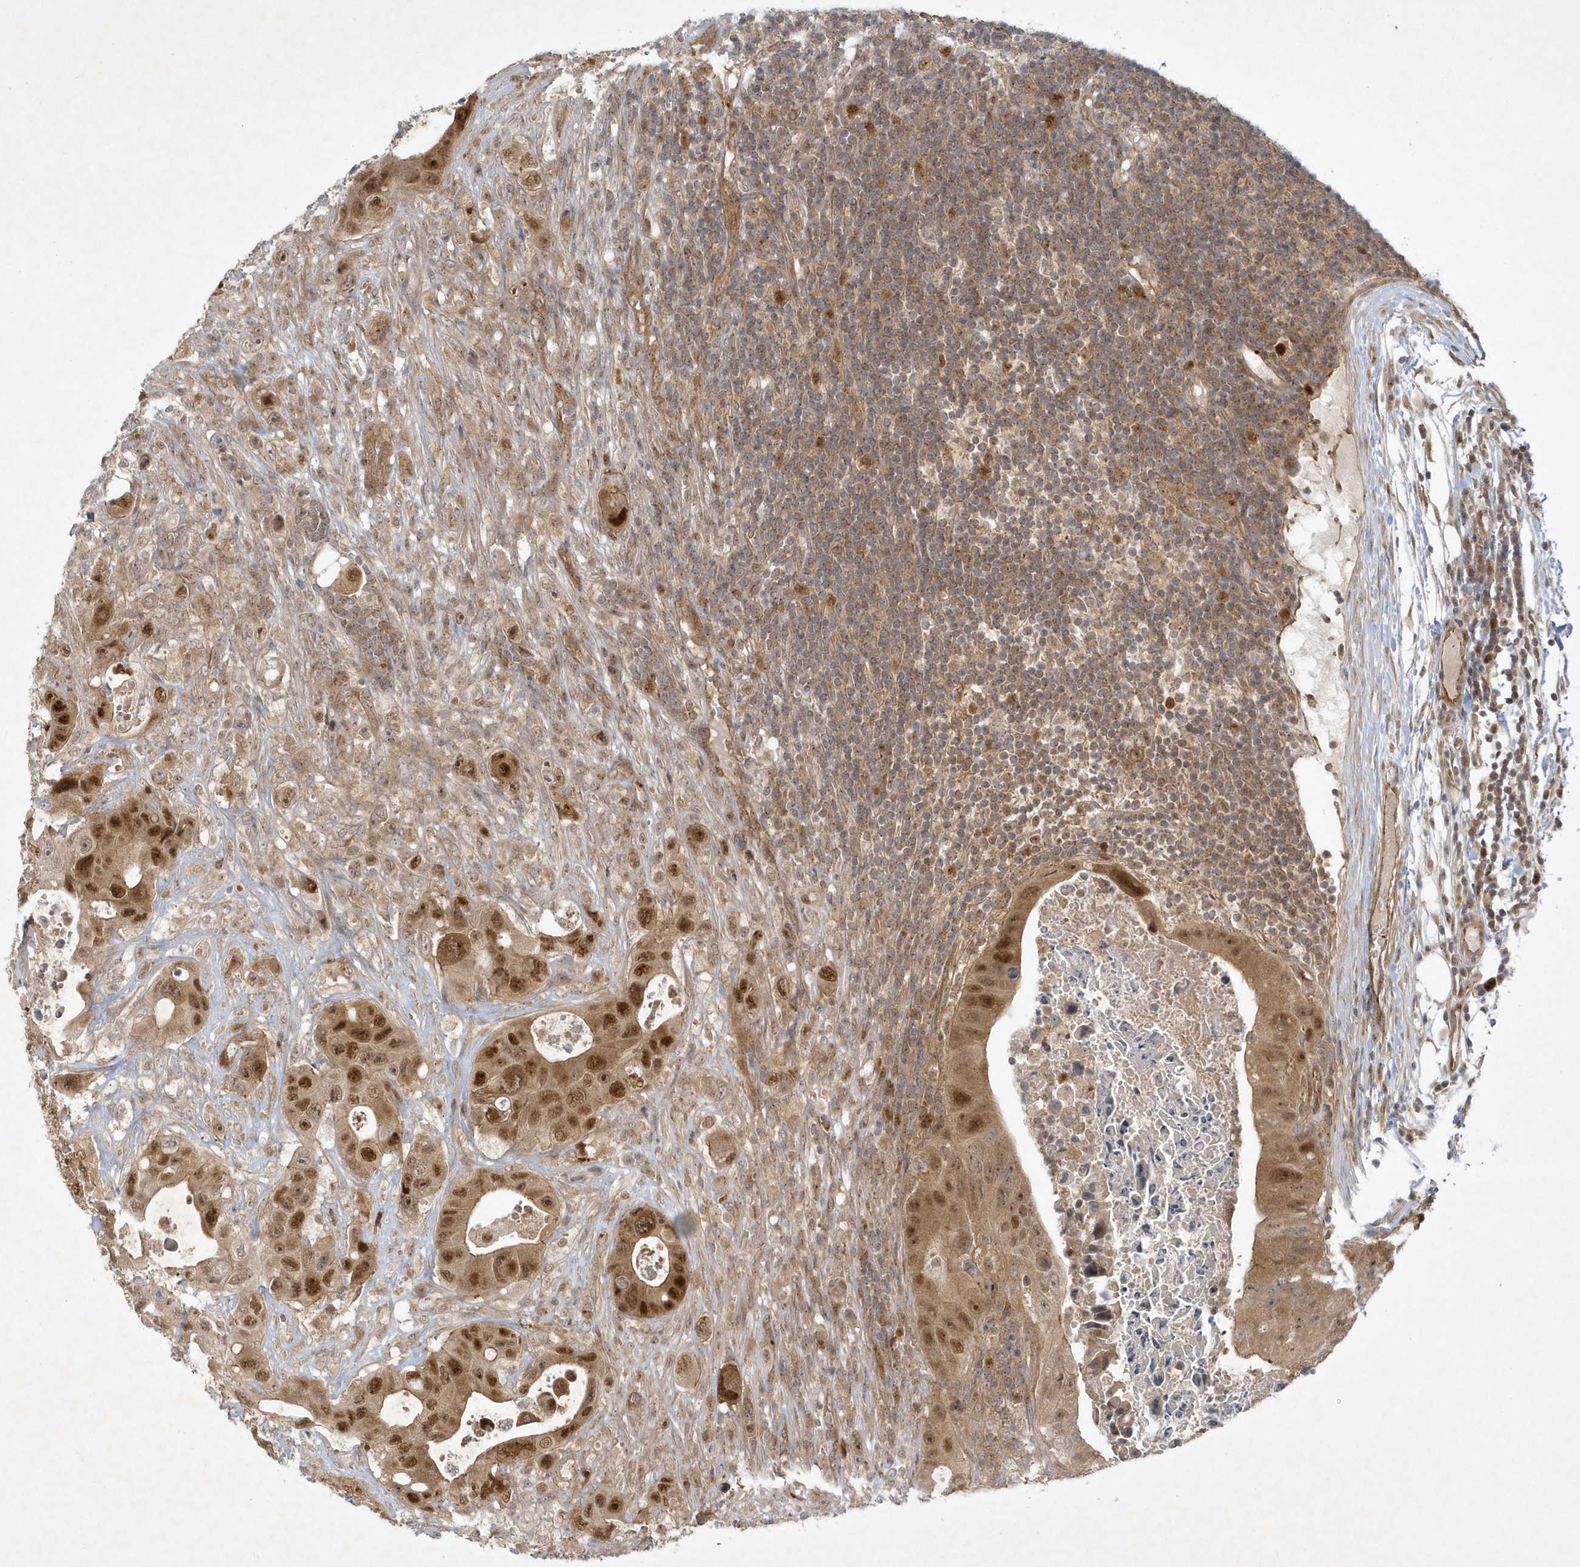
{"staining": {"intensity": "moderate", "quantity": ">75%", "location": "cytoplasmic/membranous,nuclear"}, "tissue": "colorectal cancer", "cell_type": "Tumor cells", "image_type": "cancer", "snomed": [{"axis": "morphology", "description": "Adenocarcinoma, NOS"}, {"axis": "topography", "description": "Colon"}], "caption": "Adenocarcinoma (colorectal) was stained to show a protein in brown. There is medium levels of moderate cytoplasmic/membranous and nuclear positivity in approximately >75% of tumor cells. (Brightfield microscopy of DAB IHC at high magnification).", "gene": "NAF1", "patient": {"sex": "female", "age": 46}}